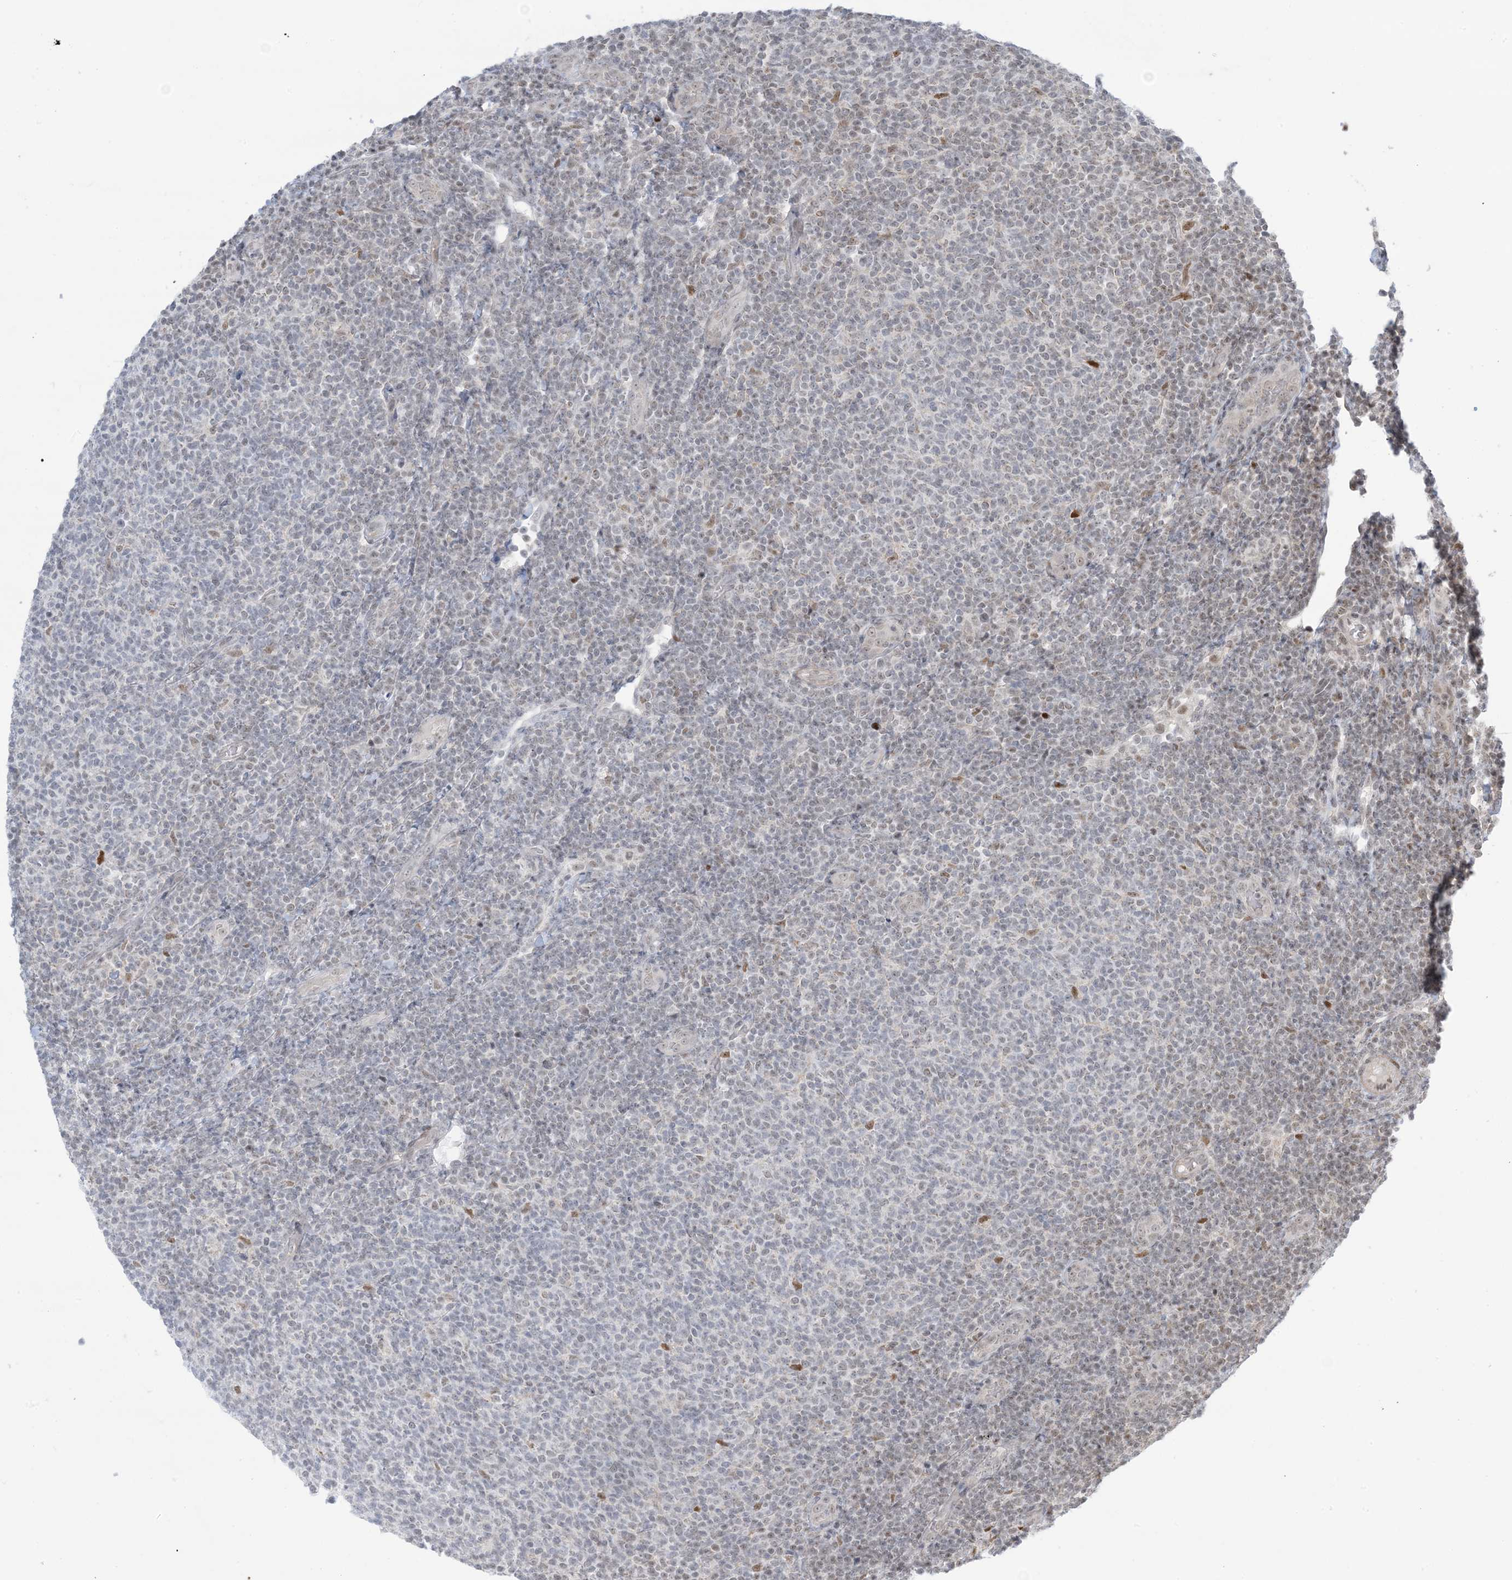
{"staining": {"intensity": "negative", "quantity": "none", "location": "none"}, "tissue": "lymphoma", "cell_type": "Tumor cells", "image_type": "cancer", "snomed": [{"axis": "morphology", "description": "Malignant lymphoma, non-Hodgkin's type, Low grade"}, {"axis": "topography", "description": "Lymph node"}], "caption": "High power microscopy histopathology image of an immunohistochemistry image of lymphoma, revealing no significant staining in tumor cells. The staining is performed using DAB brown chromogen with nuclei counter-stained in using hematoxylin.", "gene": "TFPT", "patient": {"sex": "male", "age": 66}}